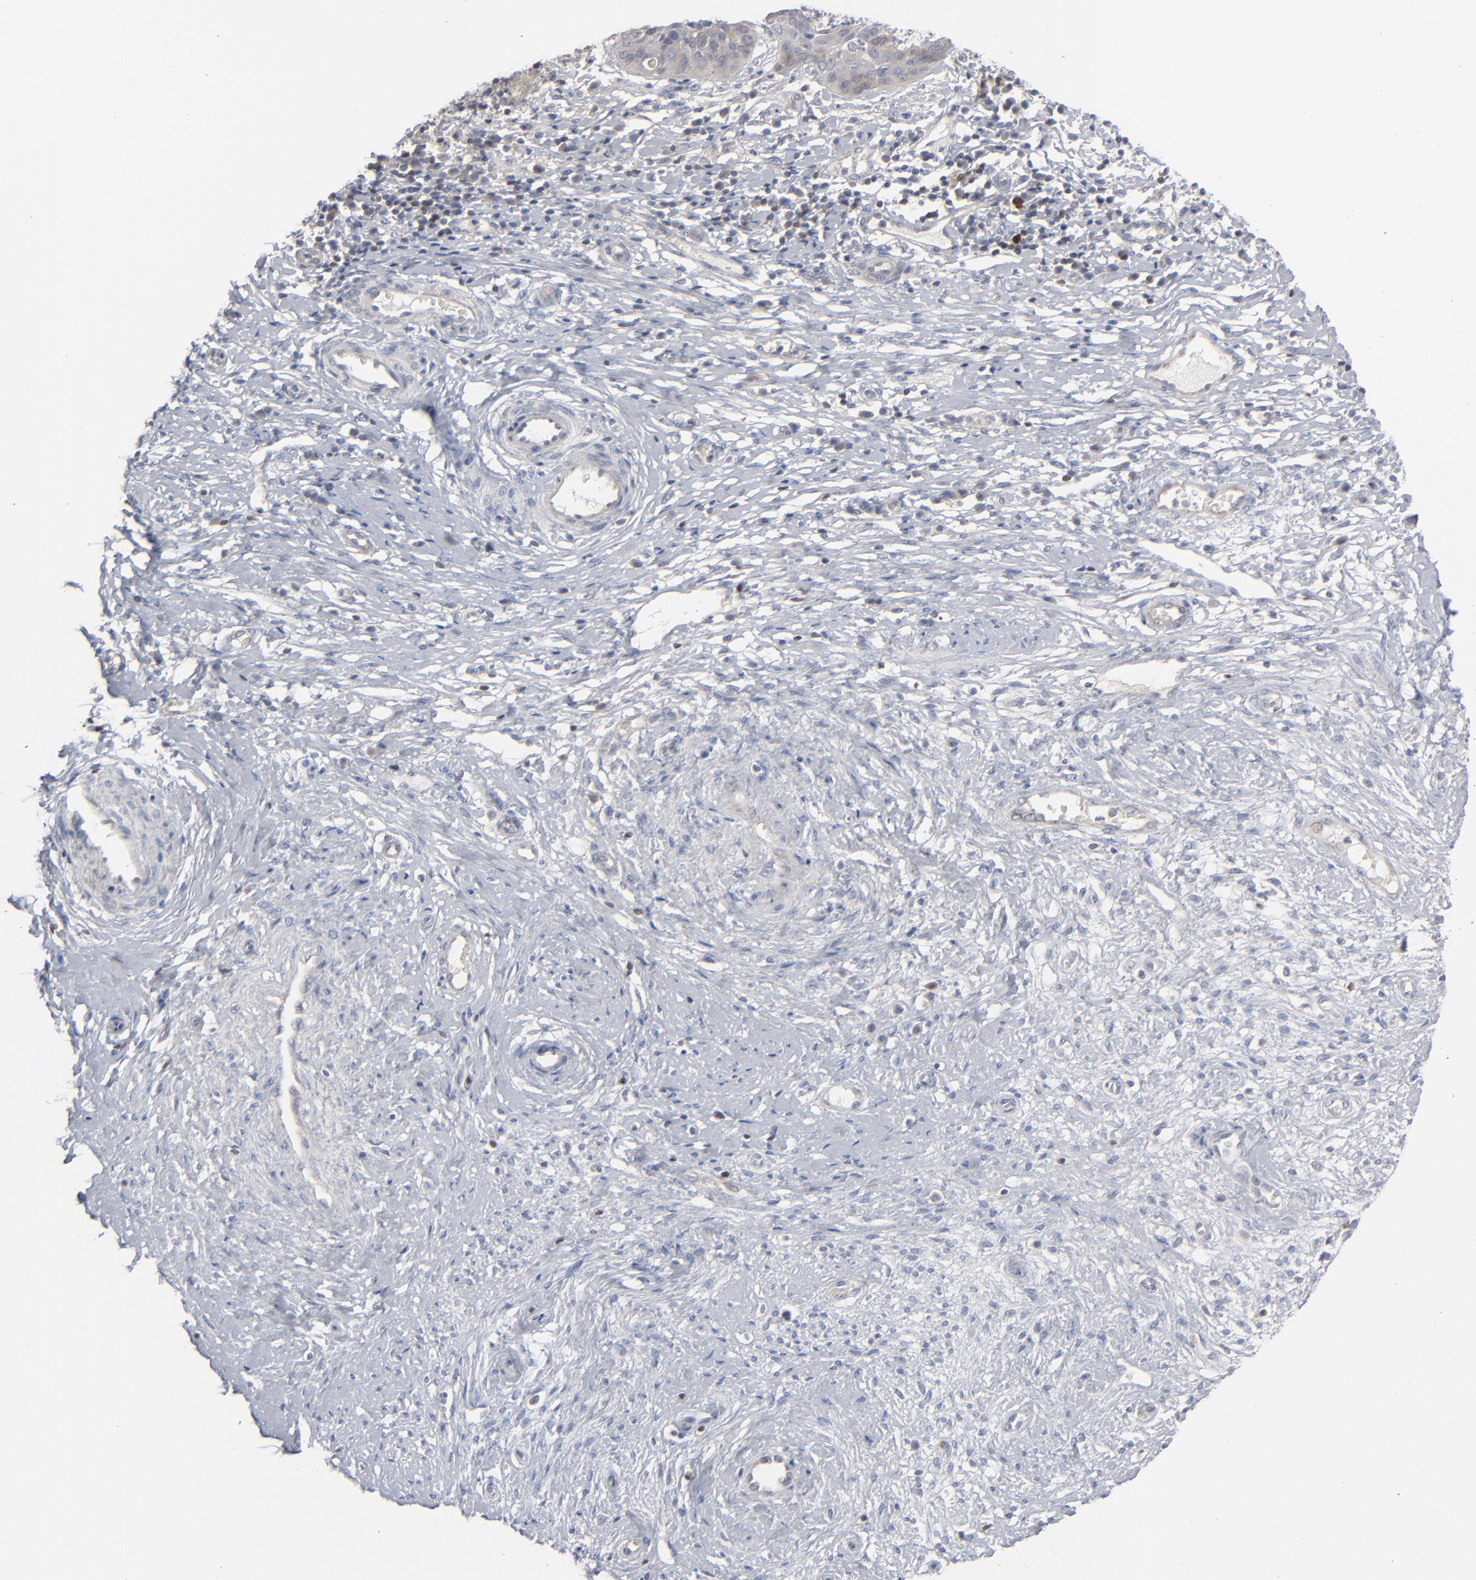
{"staining": {"intensity": "negative", "quantity": "none", "location": "none"}, "tissue": "cervical cancer", "cell_type": "Tumor cells", "image_type": "cancer", "snomed": [{"axis": "morphology", "description": "Normal tissue, NOS"}, {"axis": "morphology", "description": "Squamous cell carcinoma, NOS"}, {"axis": "topography", "description": "Cervix"}], "caption": "This histopathology image is of cervical squamous cell carcinoma stained with immunohistochemistry to label a protein in brown with the nuclei are counter-stained blue. There is no expression in tumor cells.", "gene": "STAT4", "patient": {"sex": "female", "age": 39}}